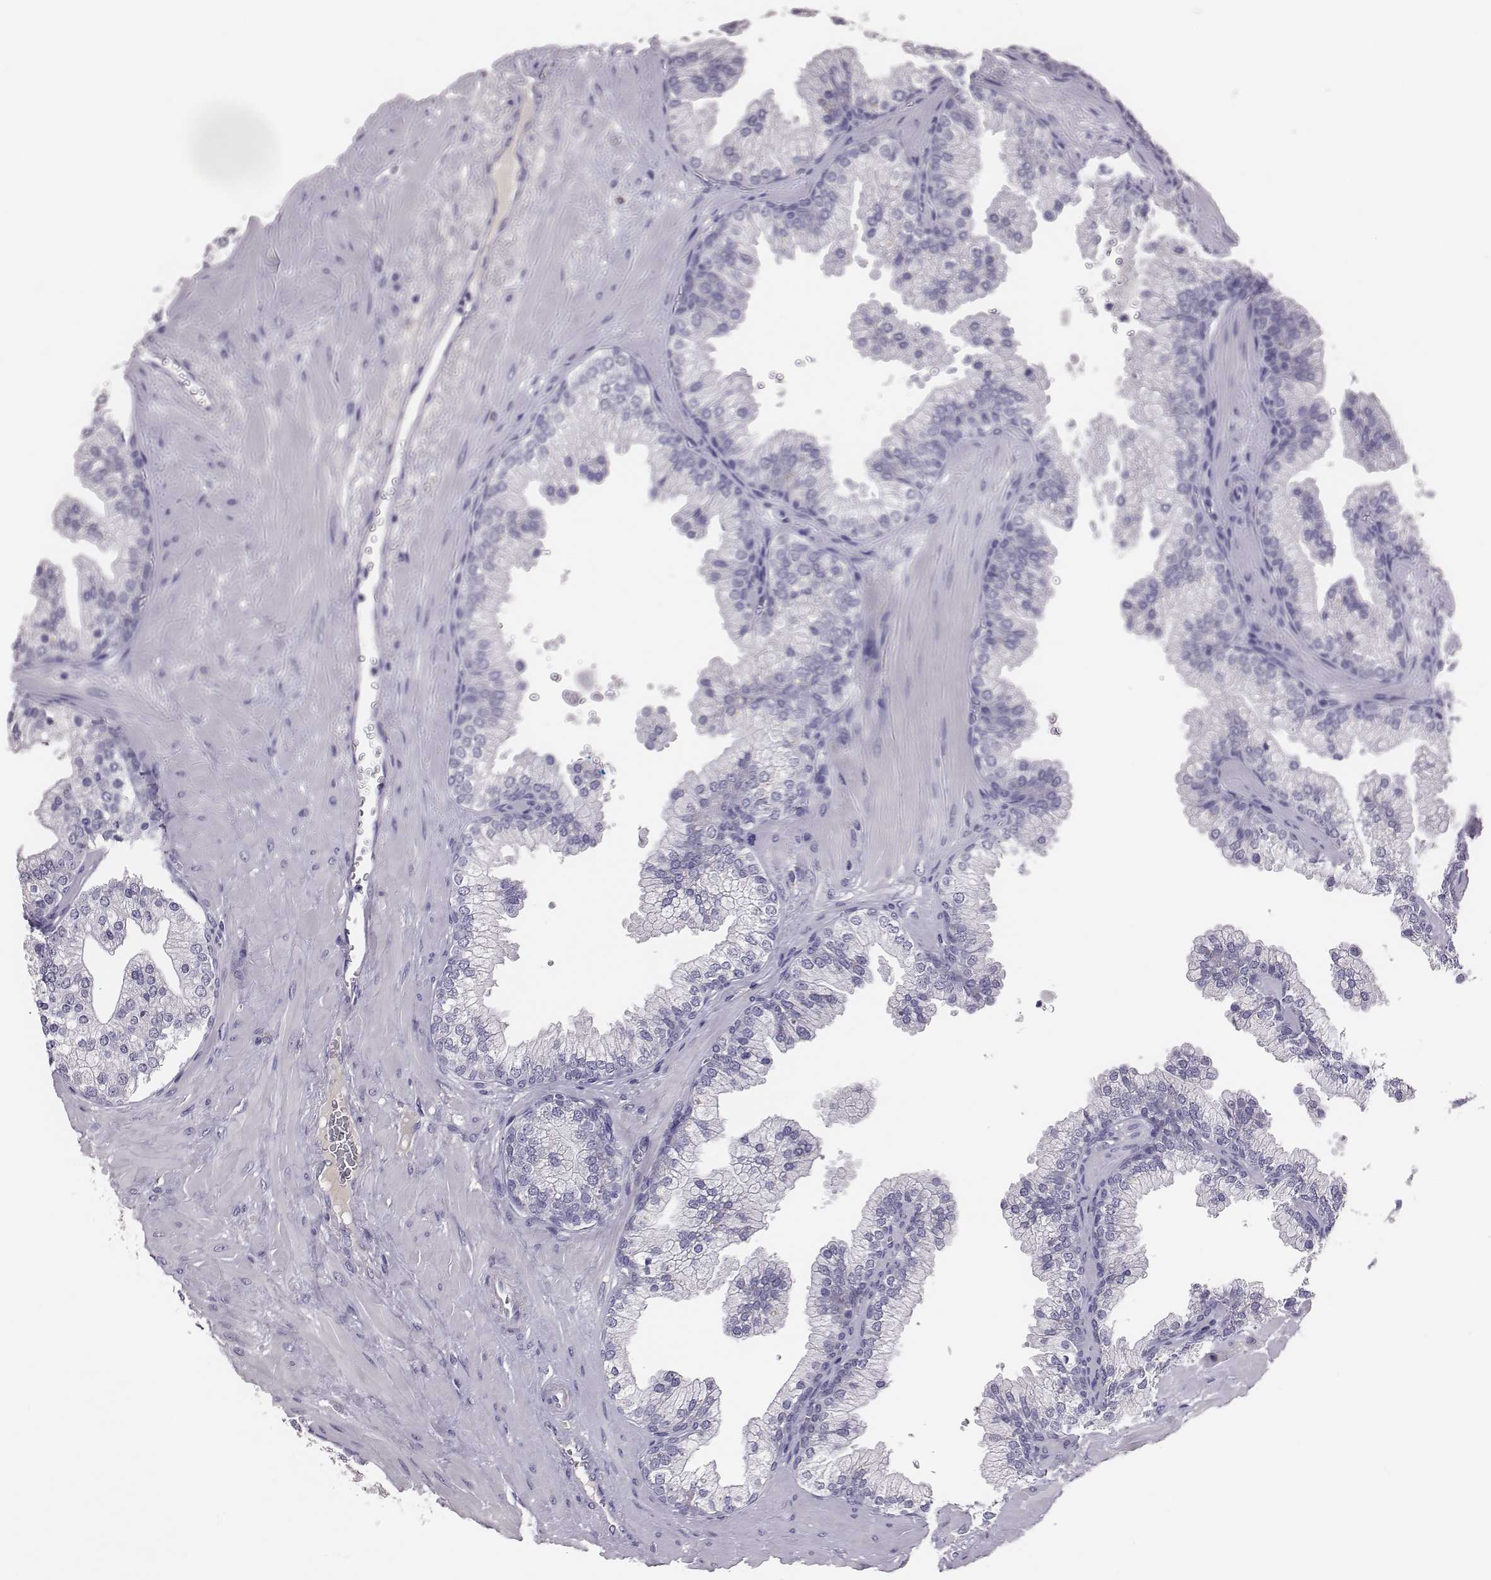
{"staining": {"intensity": "negative", "quantity": "none", "location": "none"}, "tissue": "prostate", "cell_type": "Glandular cells", "image_type": "normal", "snomed": [{"axis": "morphology", "description": "Normal tissue, NOS"}, {"axis": "topography", "description": "Prostate"}, {"axis": "topography", "description": "Peripheral nerve tissue"}], "caption": "High magnification brightfield microscopy of benign prostate stained with DAB (brown) and counterstained with hematoxylin (blue): glandular cells show no significant expression. (Brightfield microscopy of DAB immunohistochemistry at high magnification).", "gene": "EN1", "patient": {"sex": "male", "age": 61}}